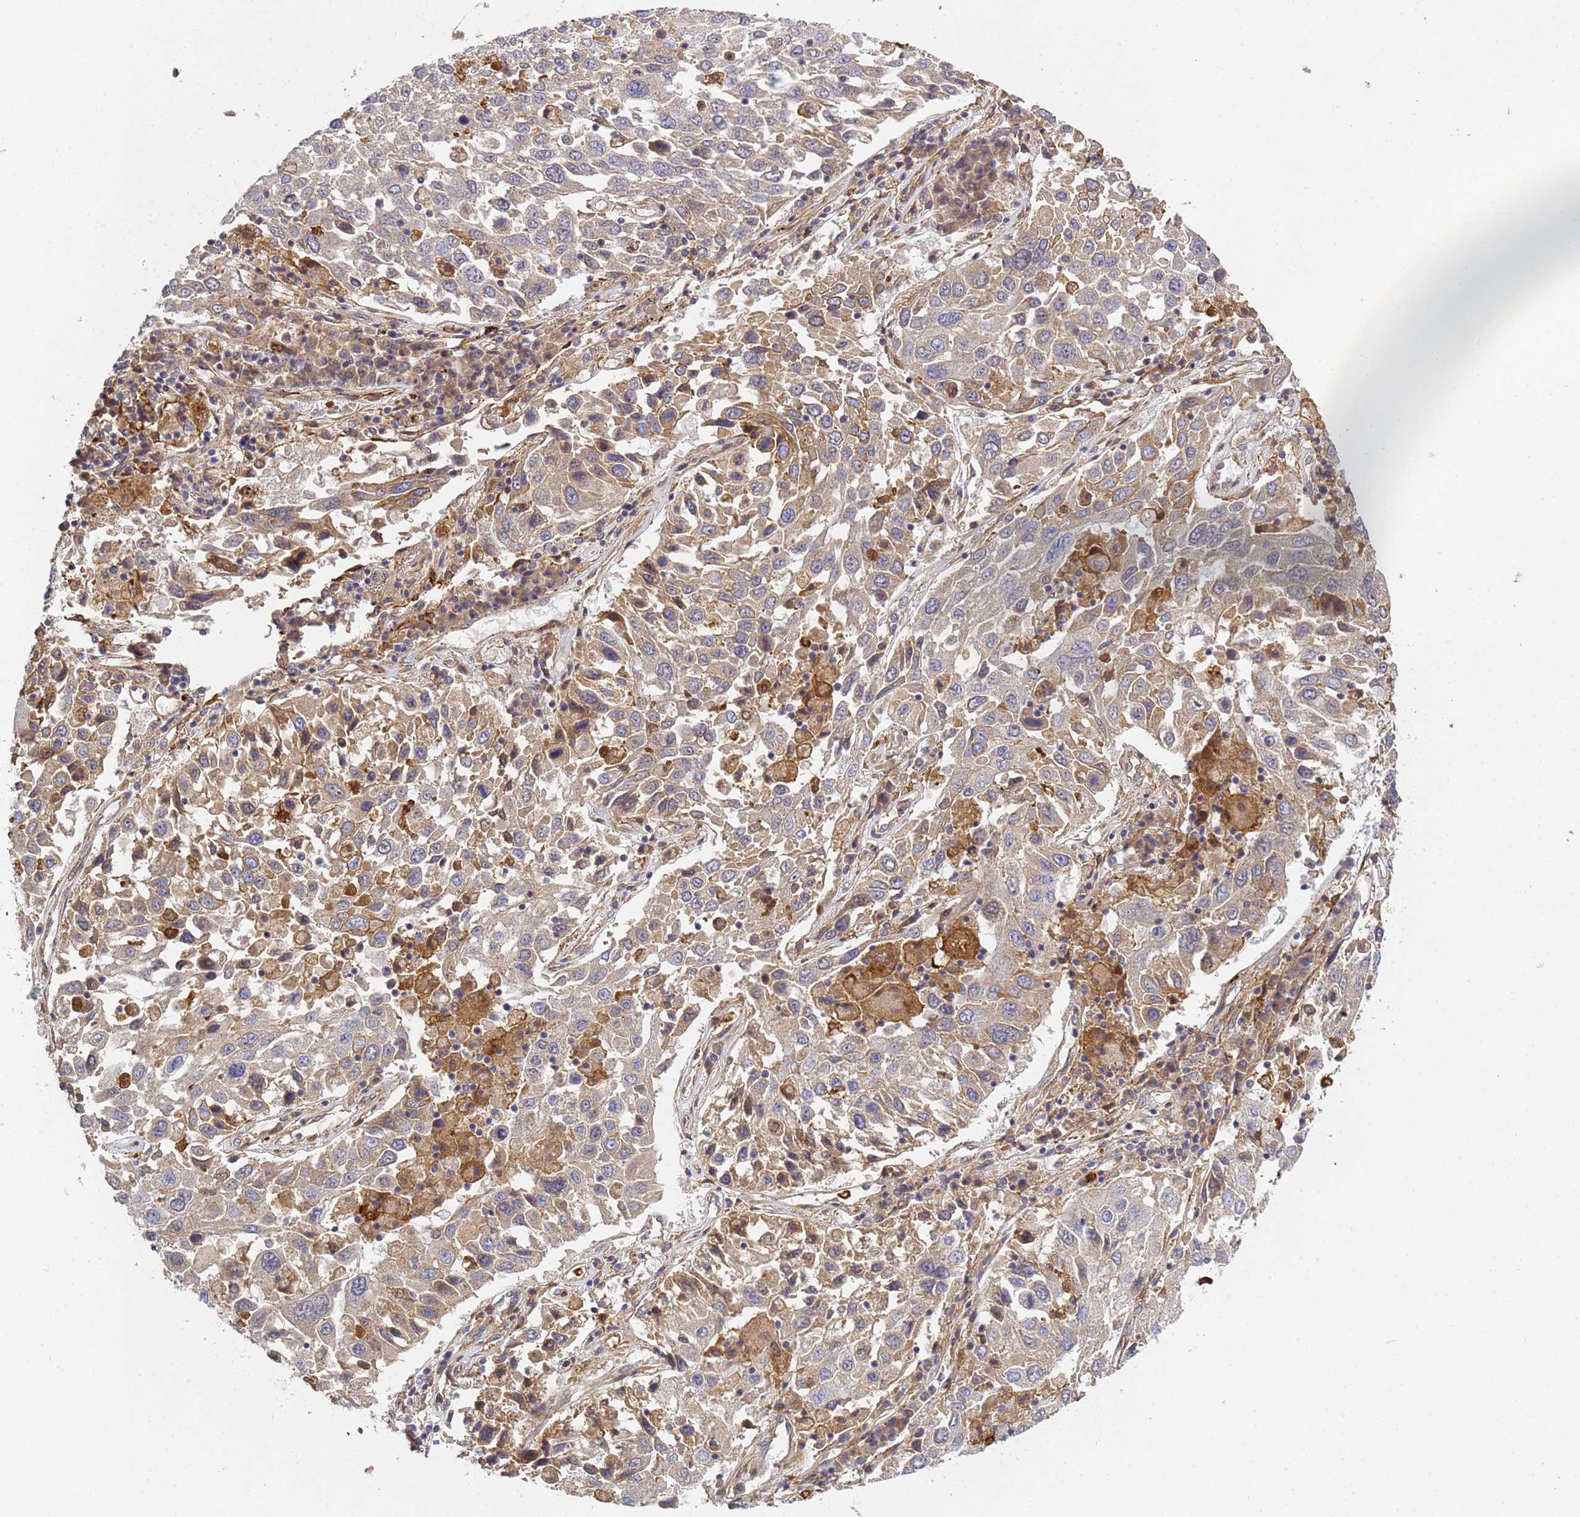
{"staining": {"intensity": "moderate", "quantity": "<25%", "location": "cytoplasmic/membranous"}, "tissue": "lung cancer", "cell_type": "Tumor cells", "image_type": "cancer", "snomed": [{"axis": "morphology", "description": "Squamous cell carcinoma, NOS"}, {"axis": "topography", "description": "Lung"}], "caption": "IHC of human lung squamous cell carcinoma exhibits low levels of moderate cytoplasmic/membranous staining in about <25% of tumor cells.", "gene": "C8orf34", "patient": {"sex": "male", "age": 65}}